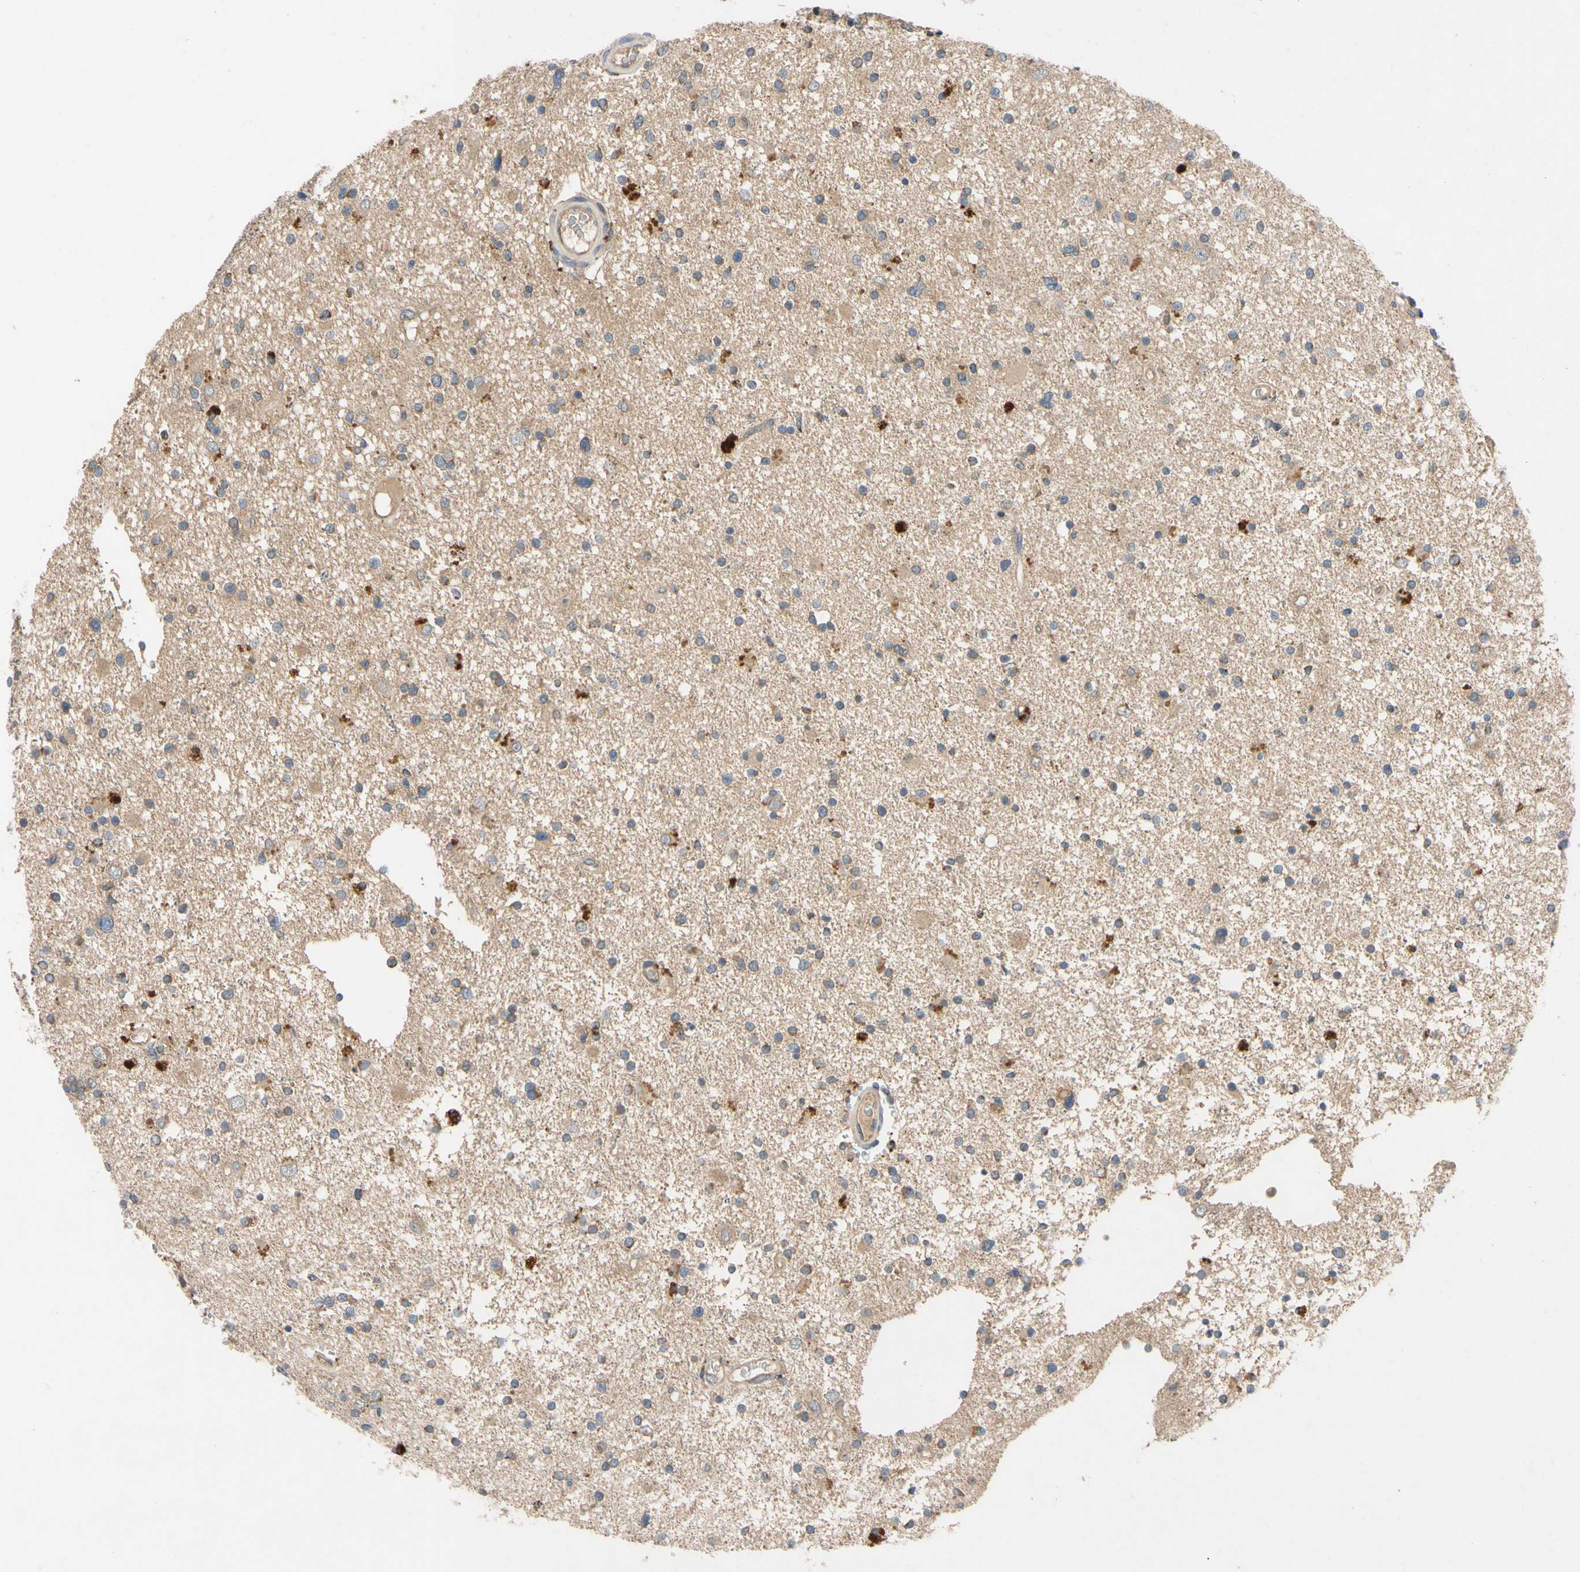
{"staining": {"intensity": "weak", "quantity": ">75%", "location": "cytoplasmic/membranous"}, "tissue": "glioma", "cell_type": "Tumor cells", "image_type": "cancer", "snomed": [{"axis": "morphology", "description": "Glioma, malignant, High grade"}, {"axis": "topography", "description": "Brain"}], "caption": "Malignant high-grade glioma stained with DAB (3,3'-diaminobenzidine) IHC reveals low levels of weak cytoplasmic/membranous expression in approximately >75% of tumor cells.", "gene": "MBTPS2", "patient": {"sex": "male", "age": 33}}